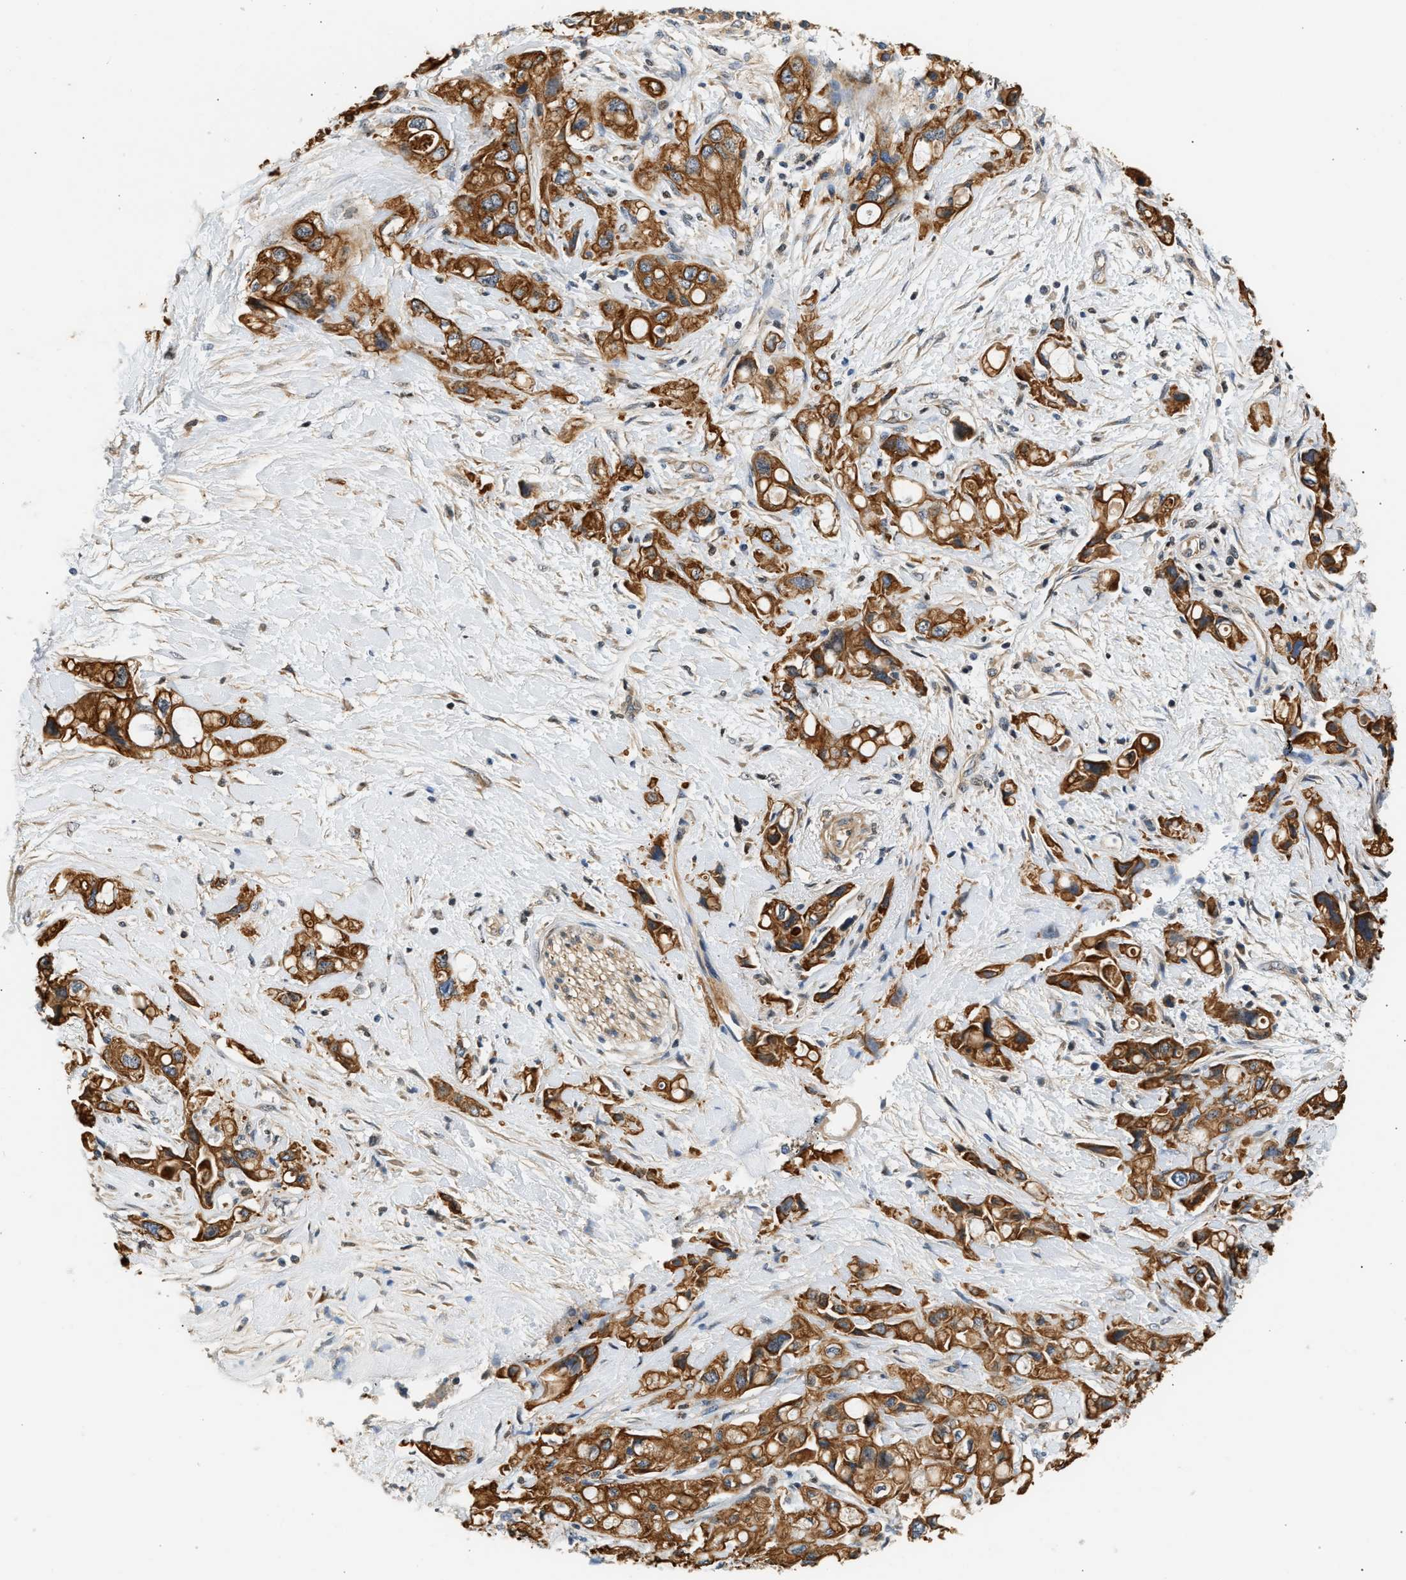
{"staining": {"intensity": "strong", "quantity": ">75%", "location": "cytoplasmic/membranous"}, "tissue": "pancreatic cancer", "cell_type": "Tumor cells", "image_type": "cancer", "snomed": [{"axis": "morphology", "description": "Adenocarcinoma, NOS"}, {"axis": "topography", "description": "Pancreas"}], "caption": "Strong cytoplasmic/membranous positivity is identified in about >75% of tumor cells in pancreatic cancer (adenocarcinoma).", "gene": "WDR31", "patient": {"sex": "female", "age": 56}}